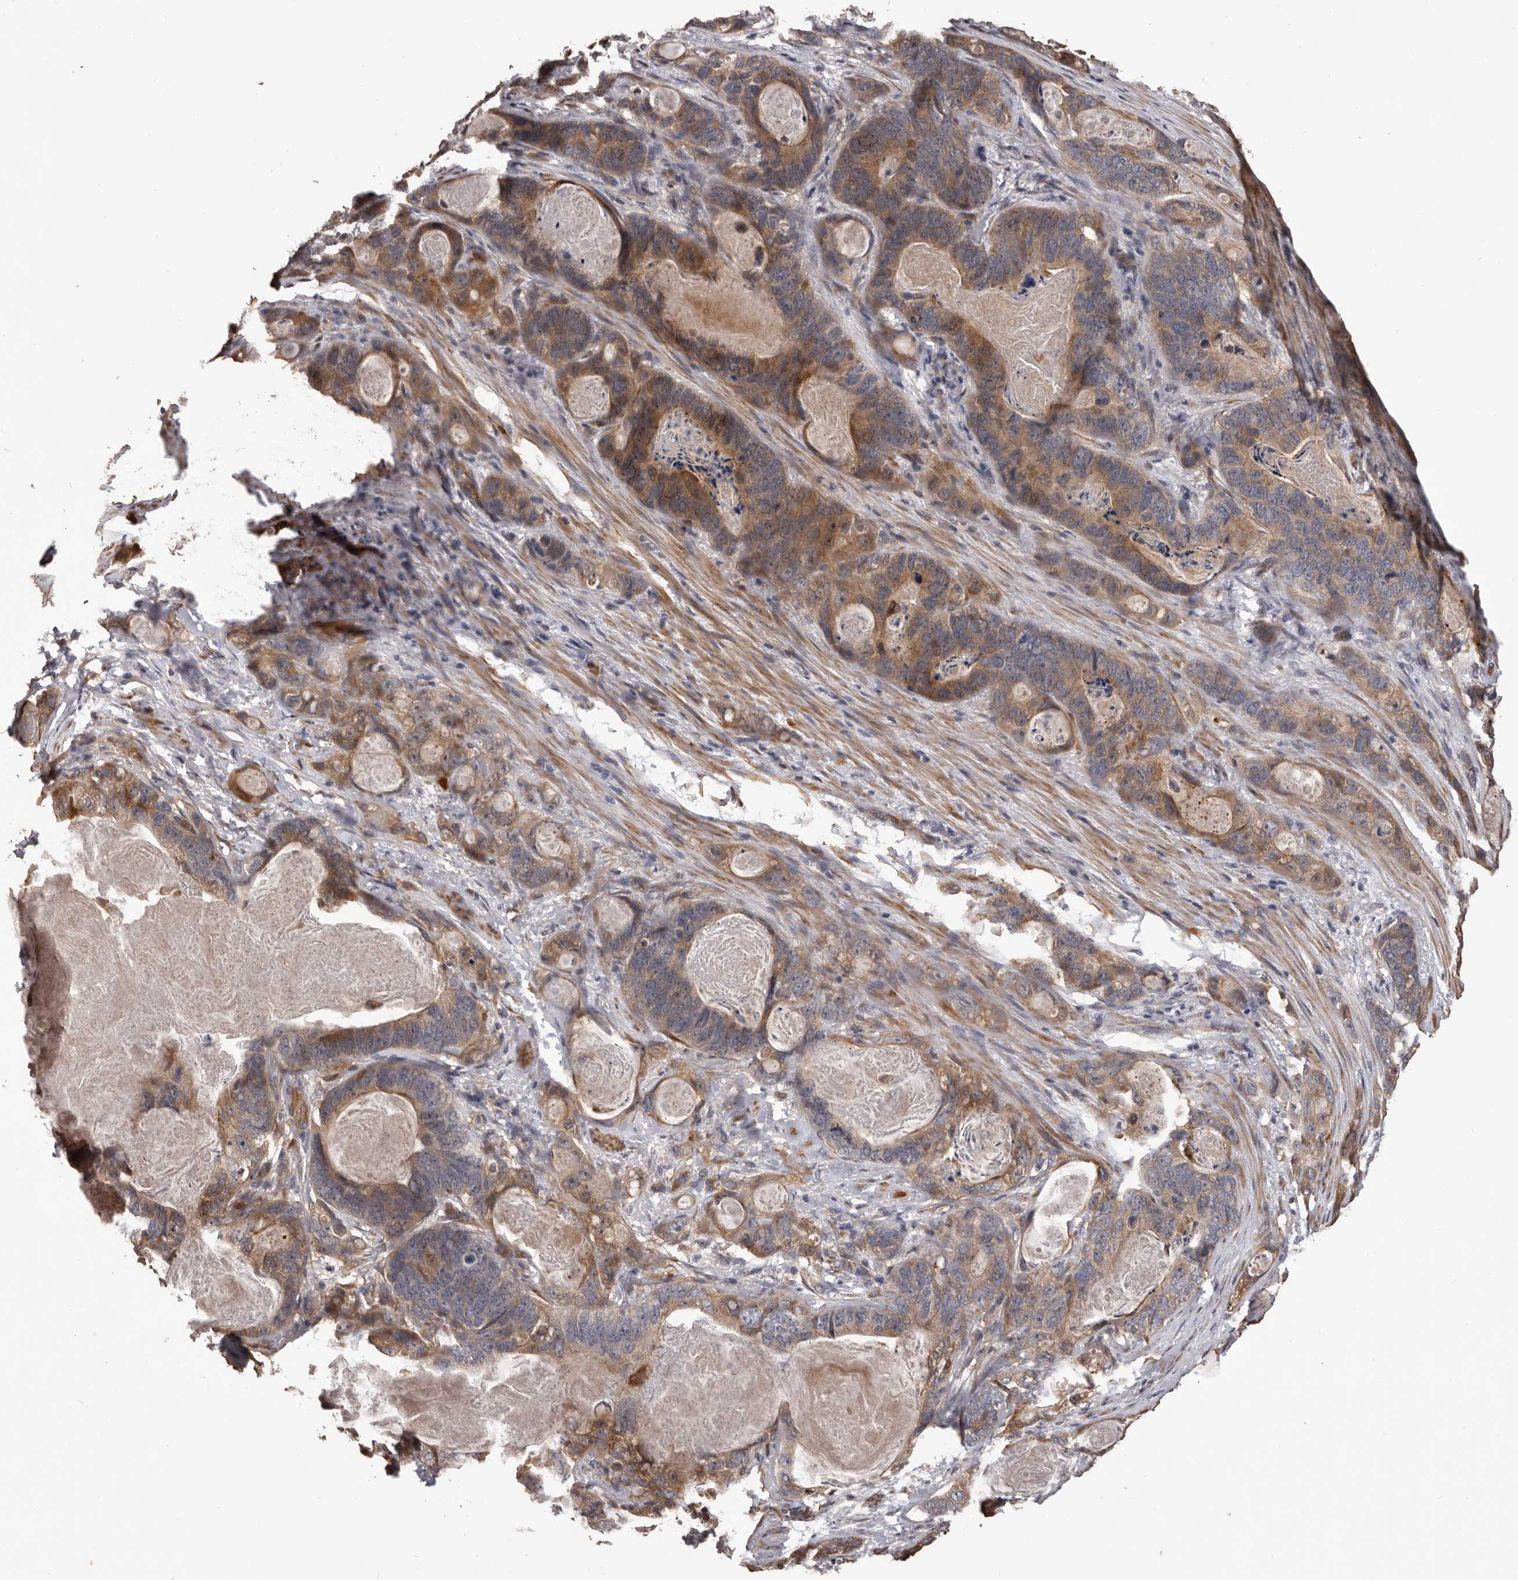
{"staining": {"intensity": "moderate", "quantity": ">75%", "location": "cytoplasmic/membranous"}, "tissue": "stomach cancer", "cell_type": "Tumor cells", "image_type": "cancer", "snomed": [{"axis": "morphology", "description": "Normal tissue, NOS"}, {"axis": "morphology", "description": "Adenocarcinoma, NOS"}, {"axis": "topography", "description": "Stomach"}], "caption": "IHC of stomach cancer (adenocarcinoma) exhibits medium levels of moderate cytoplasmic/membranous staining in about >75% of tumor cells. The protein is stained brown, and the nuclei are stained in blue (DAB IHC with brightfield microscopy, high magnification).", "gene": "ADAMTS2", "patient": {"sex": "female", "age": 89}}